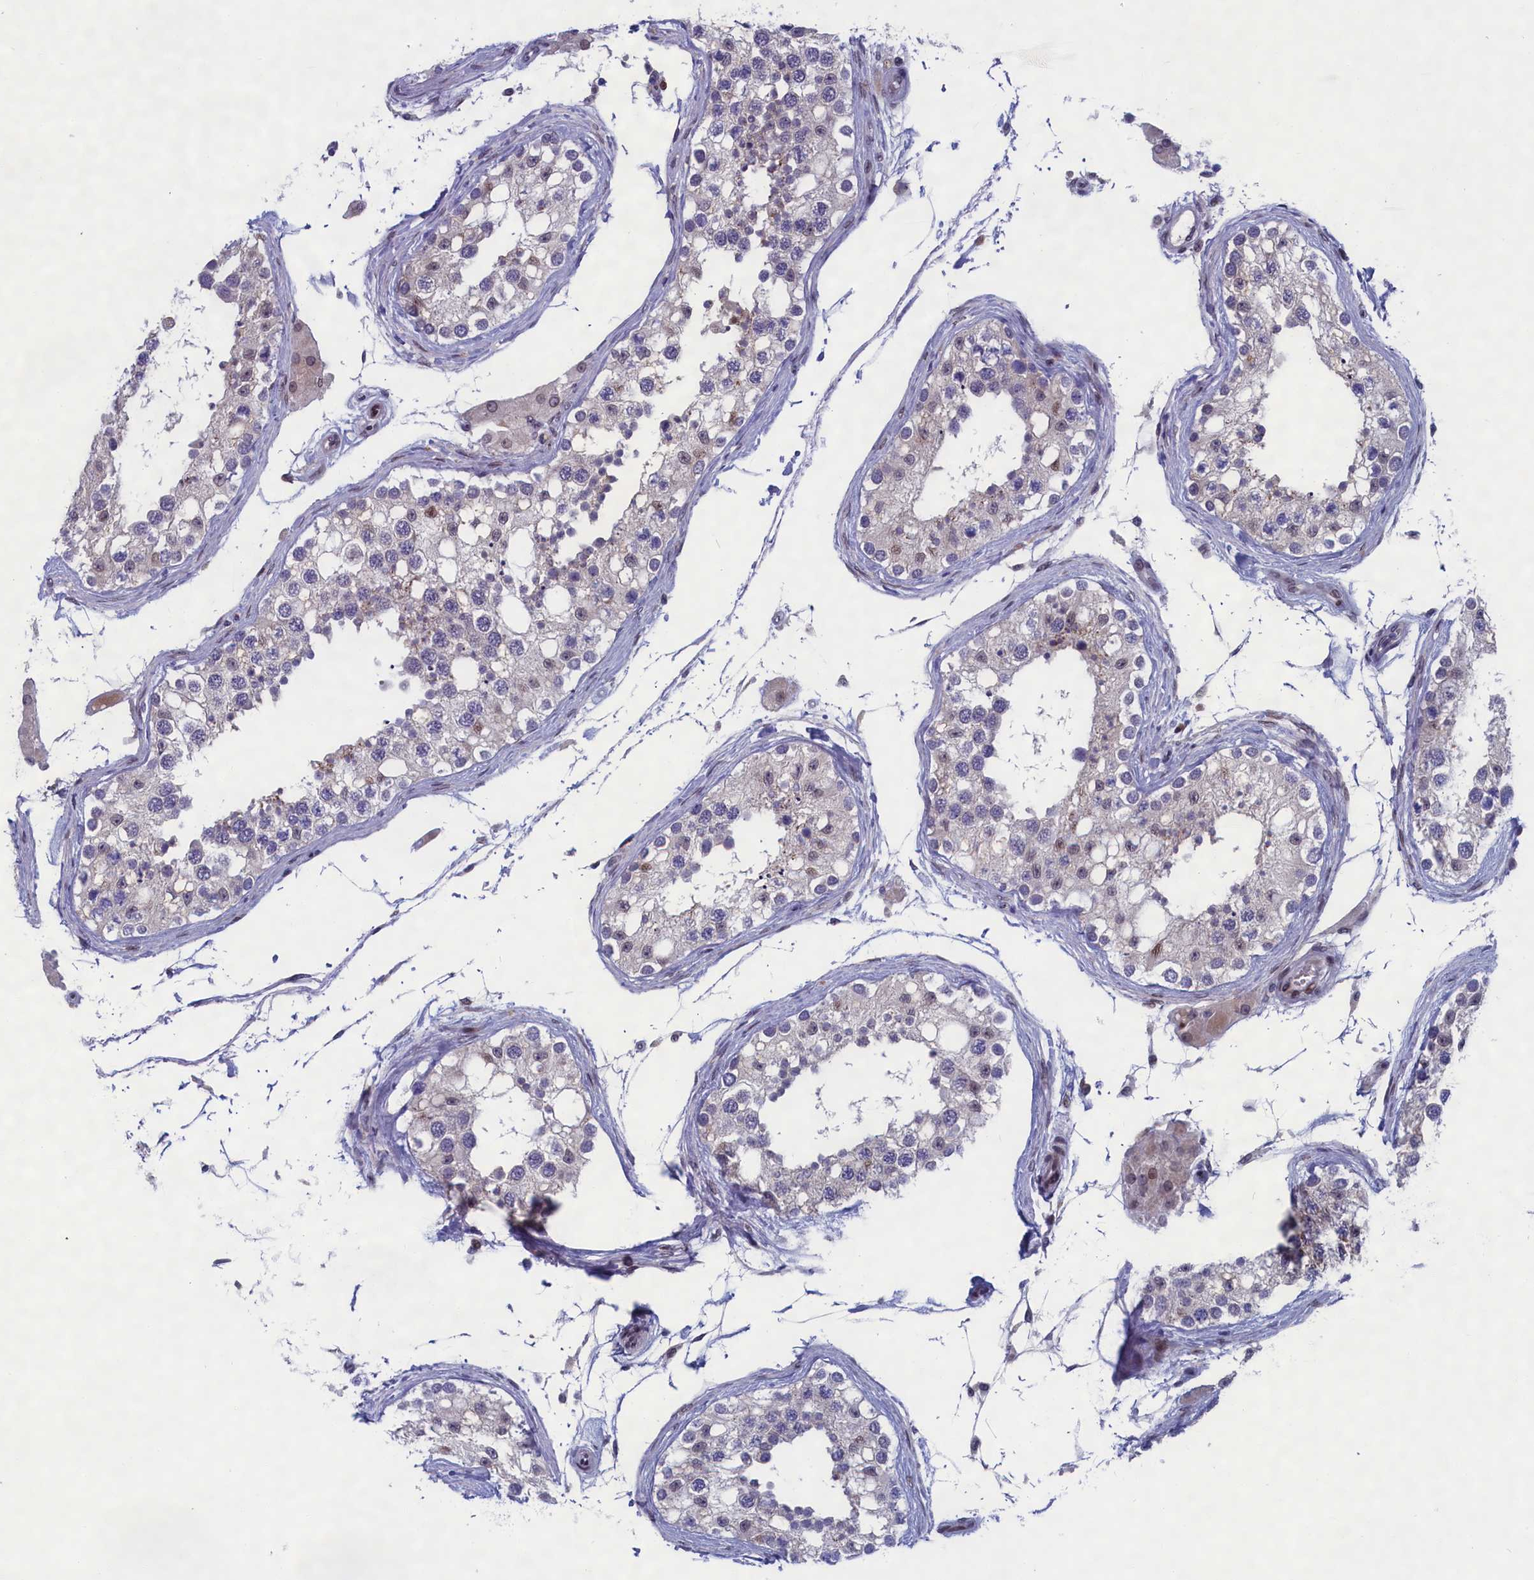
{"staining": {"intensity": "weak", "quantity": "<25%", "location": "nuclear"}, "tissue": "testis", "cell_type": "Cells in seminiferous ducts", "image_type": "normal", "snomed": [{"axis": "morphology", "description": "Normal tissue, NOS"}, {"axis": "topography", "description": "Testis"}], "caption": "An immunohistochemistry (IHC) image of normal testis is shown. There is no staining in cells in seminiferous ducts of testis.", "gene": "GPSM1", "patient": {"sex": "male", "age": 68}}